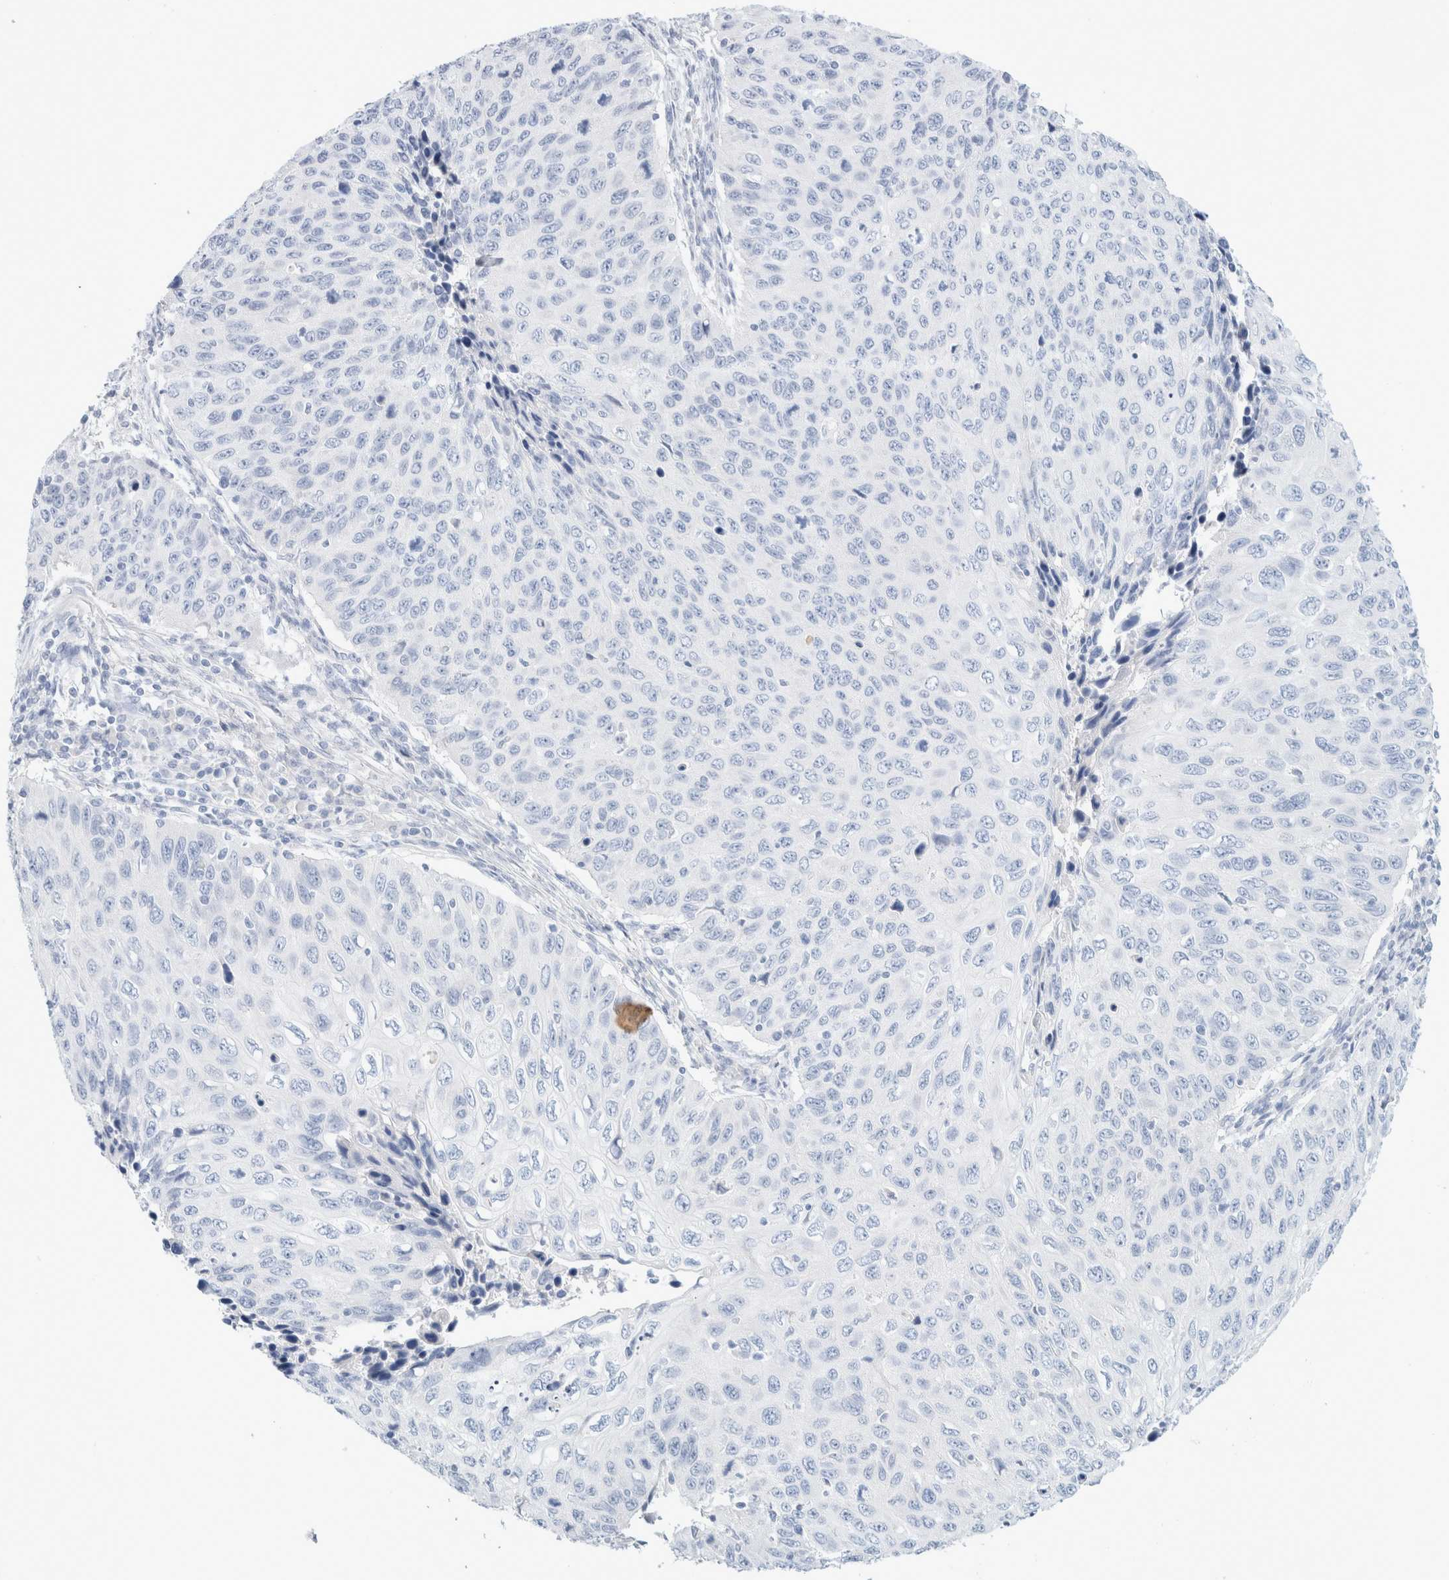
{"staining": {"intensity": "negative", "quantity": "none", "location": "none"}, "tissue": "cervical cancer", "cell_type": "Tumor cells", "image_type": "cancer", "snomed": [{"axis": "morphology", "description": "Squamous cell carcinoma, NOS"}, {"axis": "topography", "description": "Cervix"}], "caption": "Tumor cells show no significant protein staining in cervical squamous cell carcinoma. (IHC, brightfield microscopy, high magnification).", "gene": "CPQ", "patient": {"sex": "female", "age": 53}}